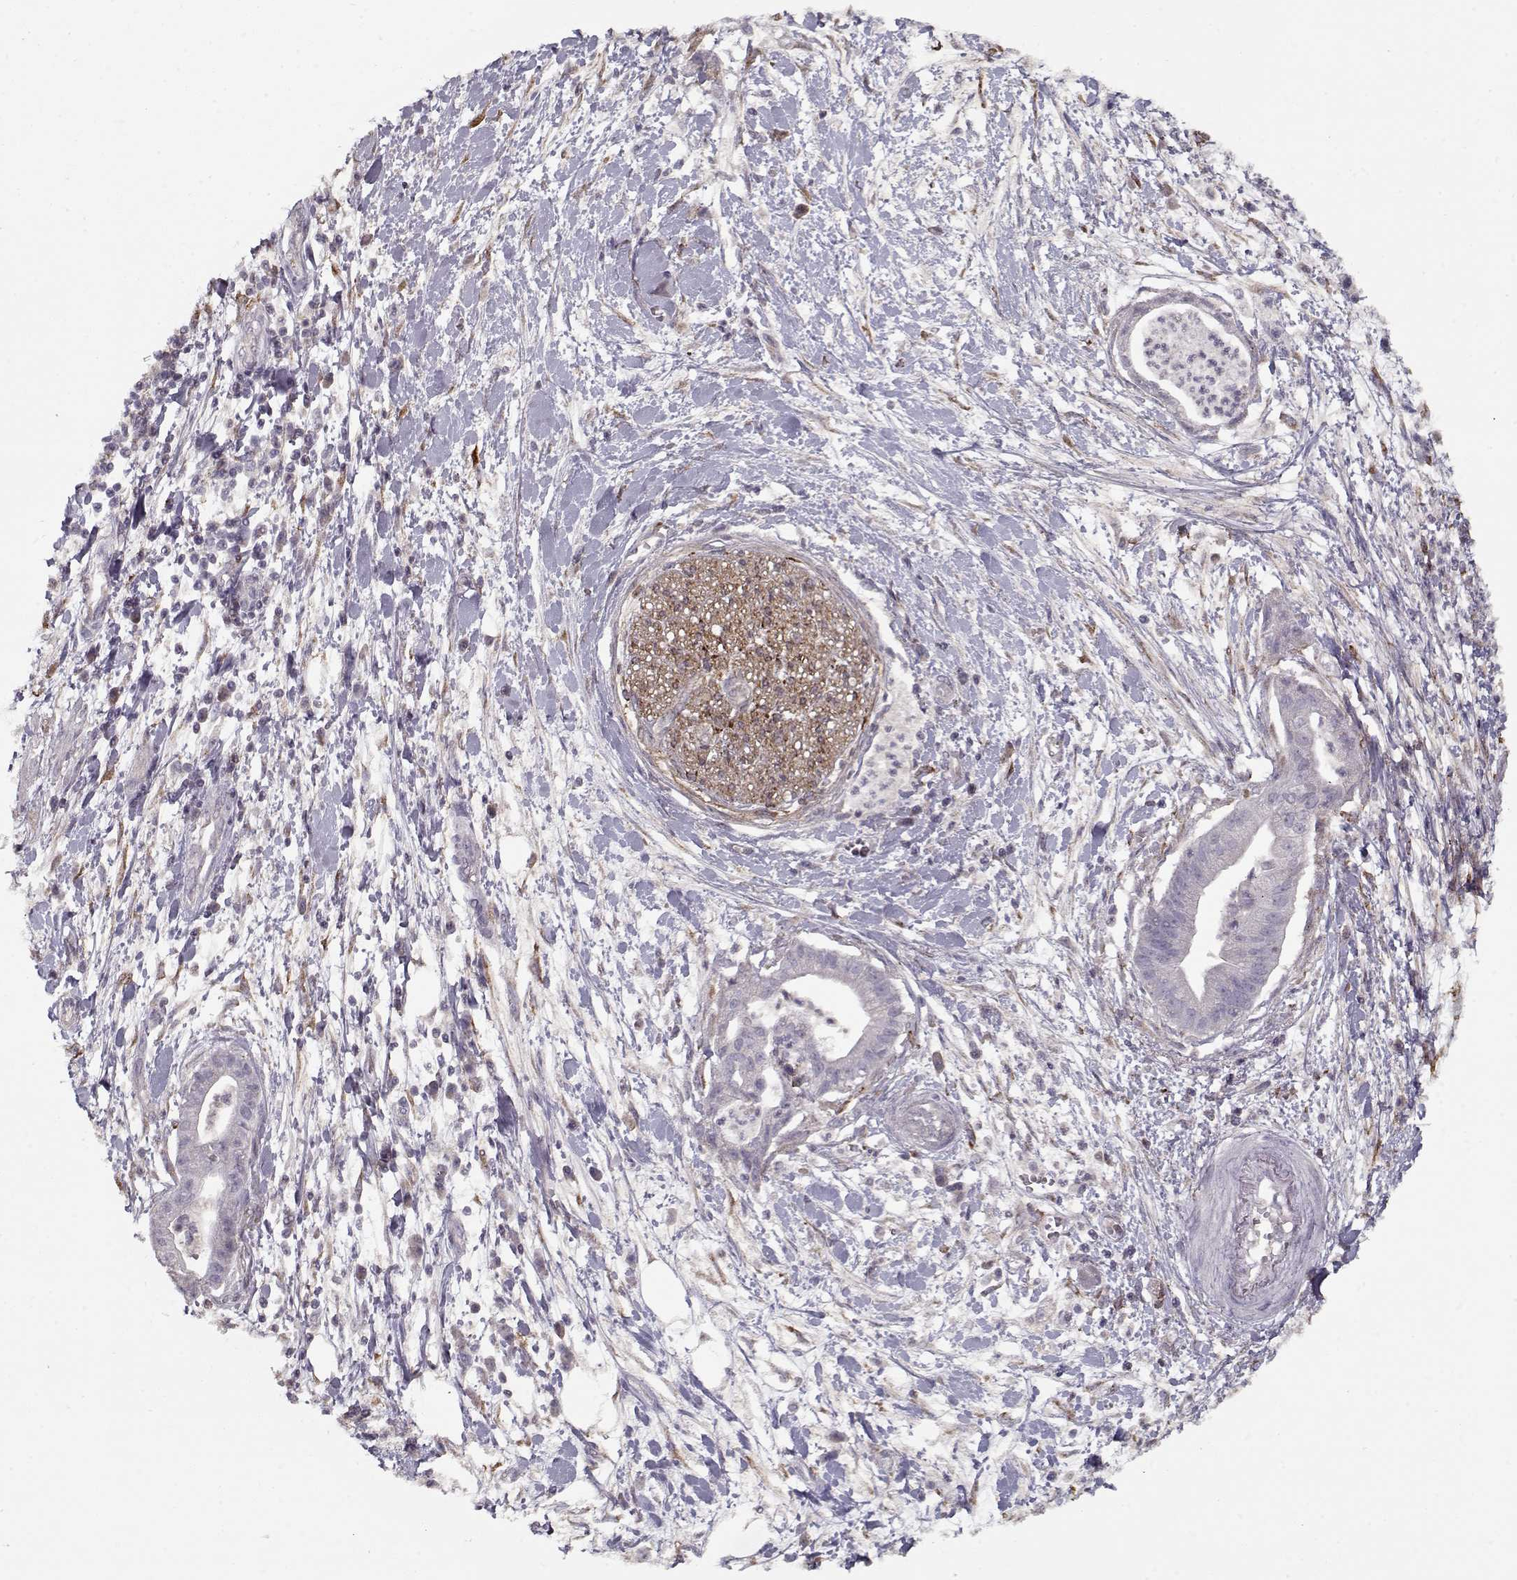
{"staining": {"intensity": "negative", "quantity": "none", "location": "none"}, "tissue": "pancreatic cancer", "cell_type": "Tumor cells", "image_type": "cancer", "snomed": [{"axis": "morphology", "description": "Normal tissue, NOS"}, {"axis": "morphology", "description": "Adenocarcinoma, NOS"}, {"axis": "topography", "description": "Lymph node"}, {"axis": "topography", "description": "Pancreas"}], "caption": "The histopathology image displays no staining of tumor cells in pancreatic cancer.", "gene": "LAMA2", "patient": {"sex": "female", "age": 58}}